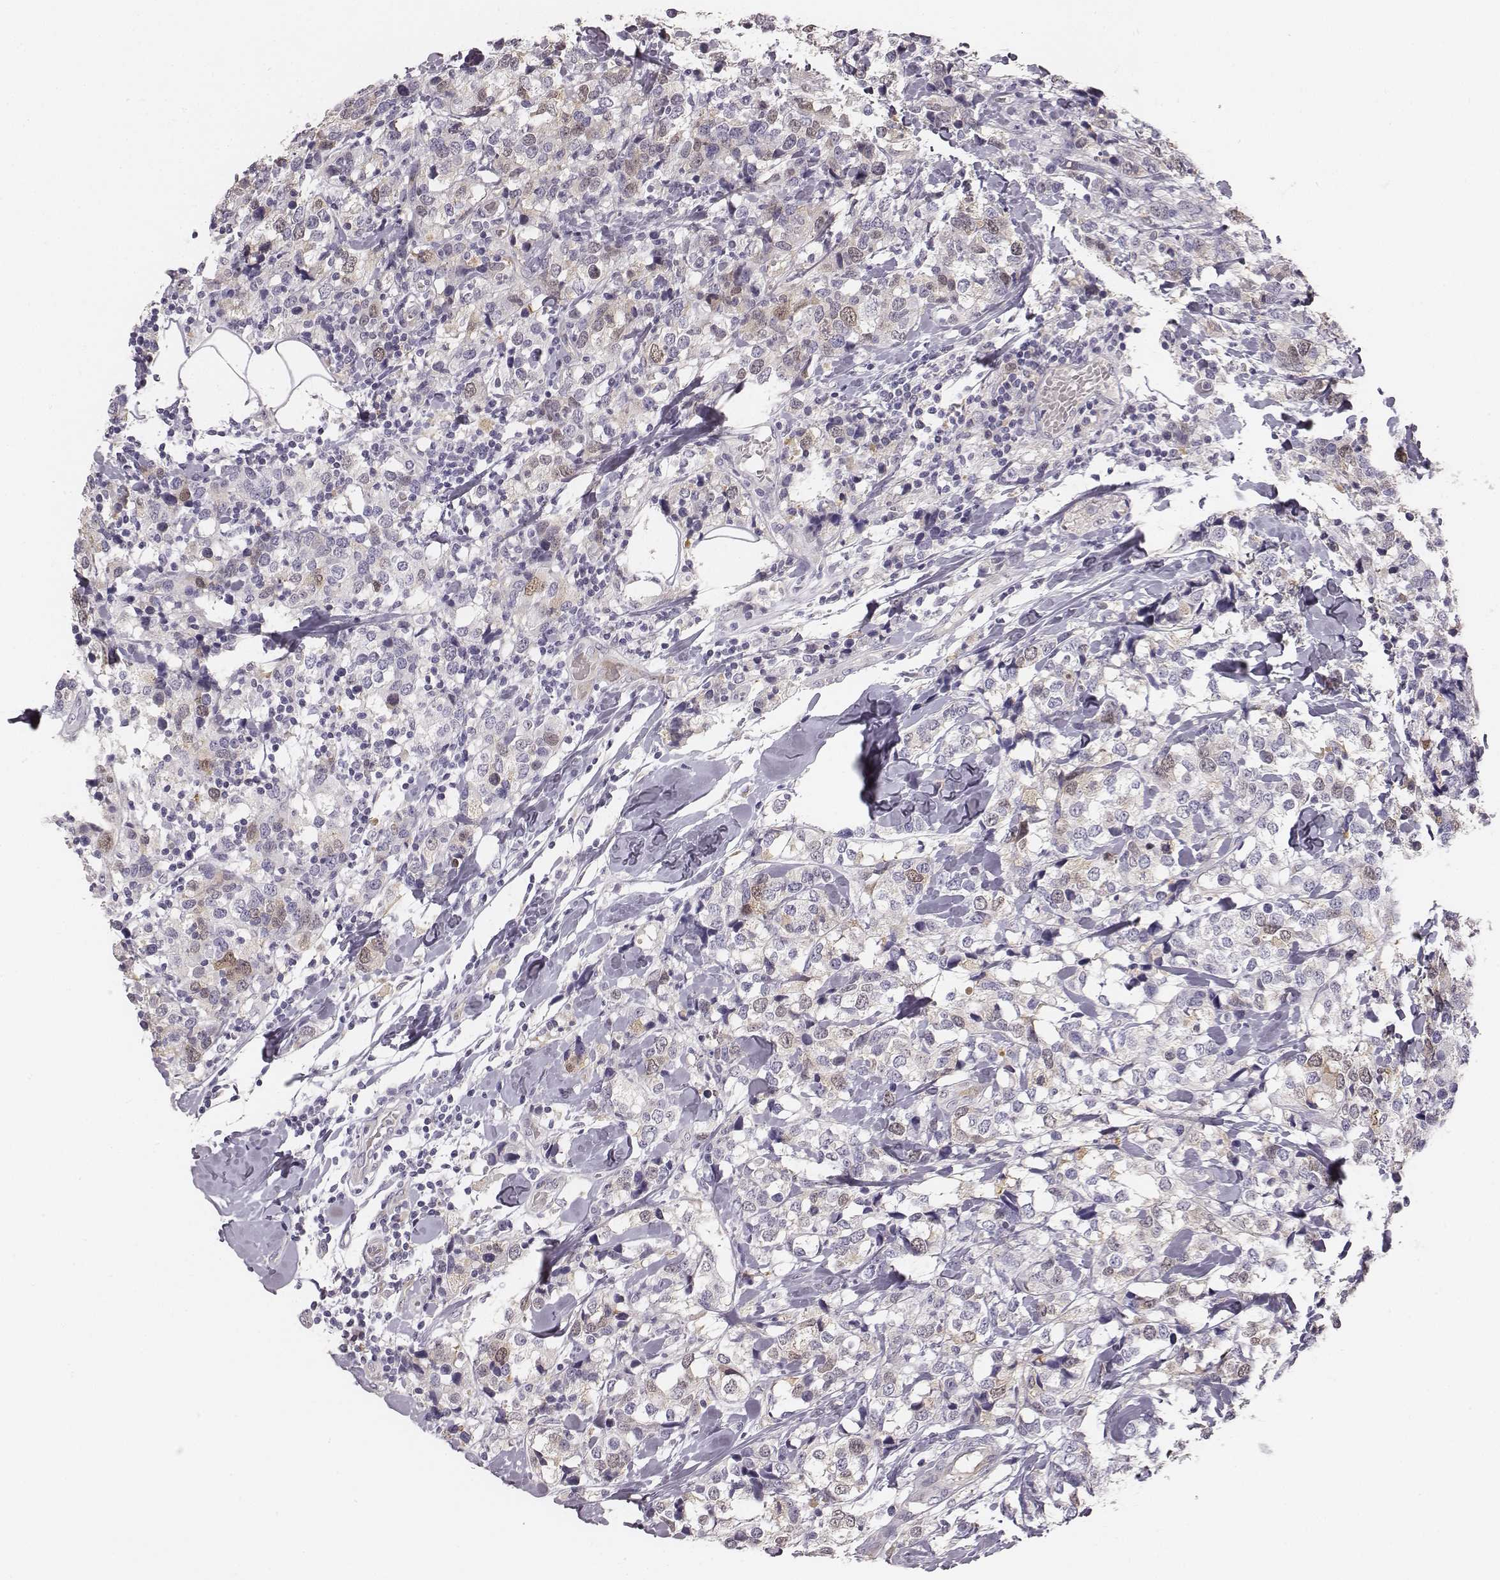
{"staining": {"intensity": "negative", "quantity": "none", "location": "none"}, "tissue": "breast cancer", "cell_type": "Tumor cells", "image_type": "cancer", "snomed": [{"axis": "morphology", "description": "Lobular carcinoma"}, {"axis": "topography", "description": "Breast"}], "caption": "Tumor cells are negative for protein expression in human breast cancer (lobular carcinoma).", "gene": "PBK", "patient": {"sex": "female", "age": 59}}